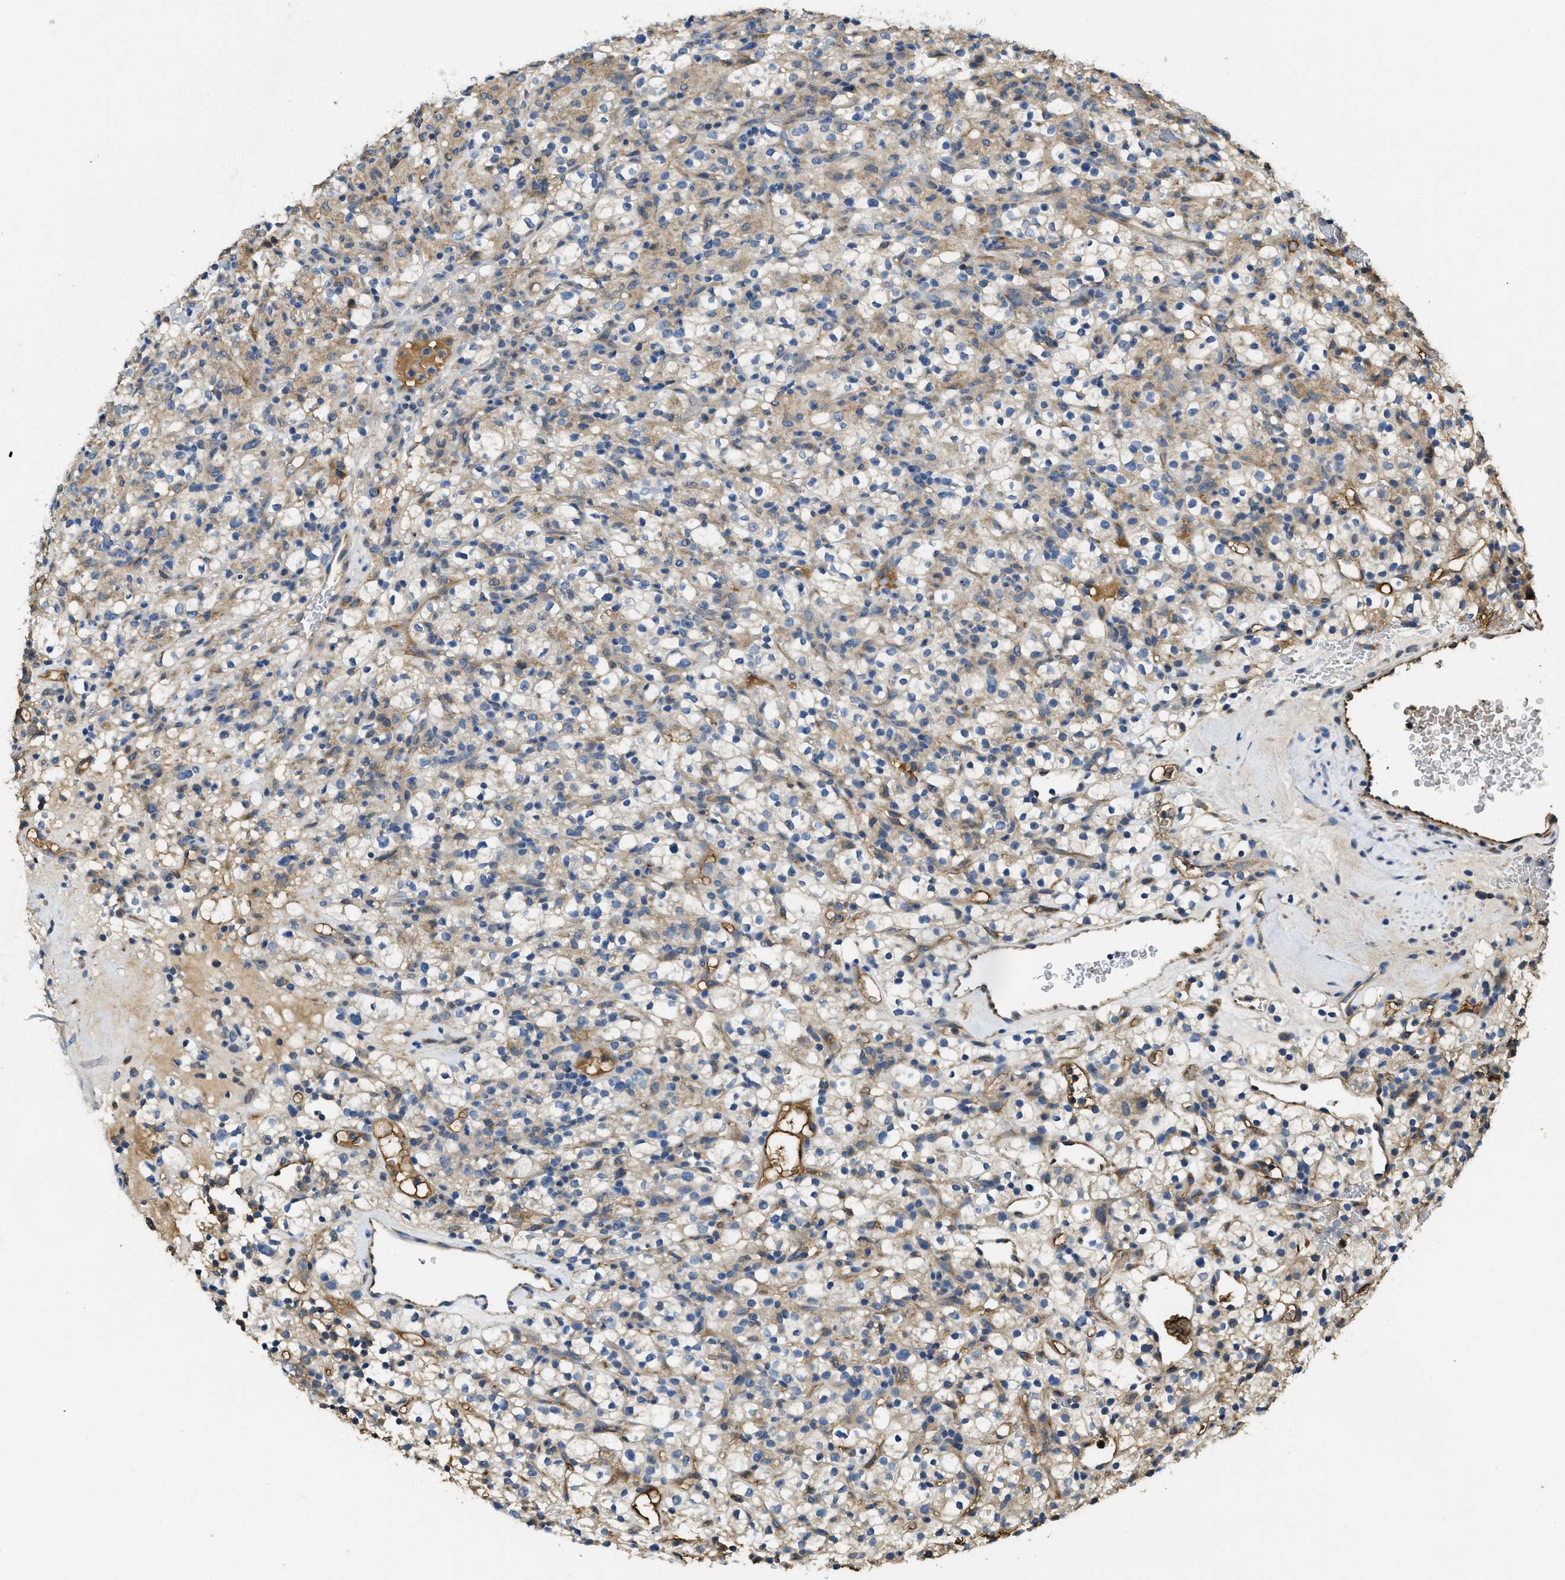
{"staining": {"intensity": "weak", "quantity": "<25%", "location": "cytoplasmic/membranous"}, "tissue": "renal cancer", "cell_type": "Tumor cells", "image_type": "cancer", "snomed": [{"axis": "morphology", "description": "Normal tissue, NOS"}, {"axis": "morphology", "description": "Adenocarcinoma, NOS"}, {"axis": "topography", "description": "Kidney"}], "caption": "Human renal adenocarcinoma stained for a protein using IHC exhibits no positivity in tumor cells.", "gene": "RIPK2", "patient": {"sex": "female", "age": 72}}